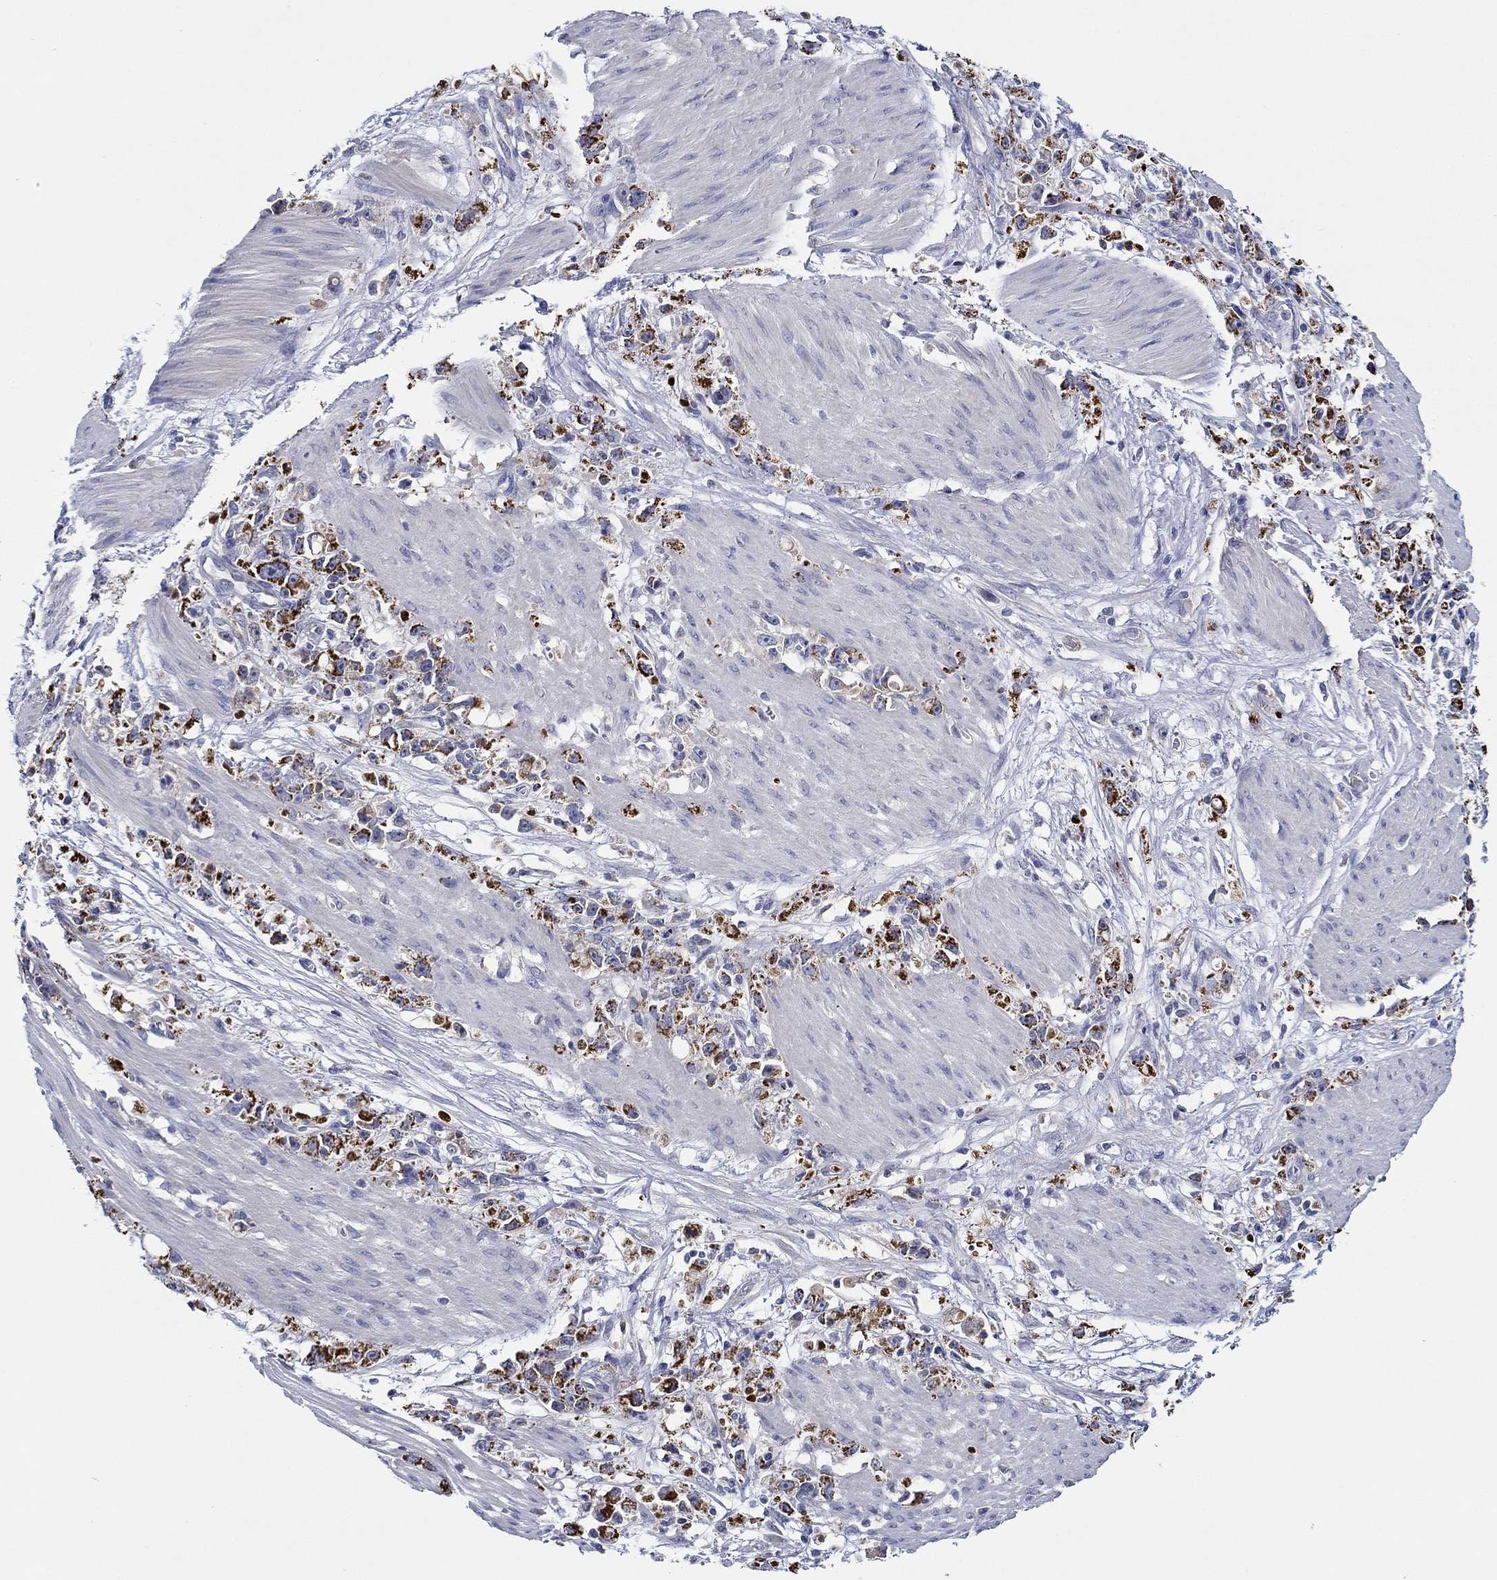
{"staining": {"intensity": "strong", "quantity": "25%-75%", "location": "cytoplasmic/membranous"}, "tissue": "stomach cancer", "cell_type": "Tumor cells", "image_type": "cancer", "snomed": [{"axis": "morphology", "description": "Adenocarcinoma, NOS"}, {"axis": "topography", "description": "Stomach"}], "caption": "This is an image of IHC staining of adenocarcinoma (stomach), which shows strong positivity in the cytoplasmic/membranous of tumor cells.", "gene": "CHIT1", "patient": {"sex": "female", "age": 59}}